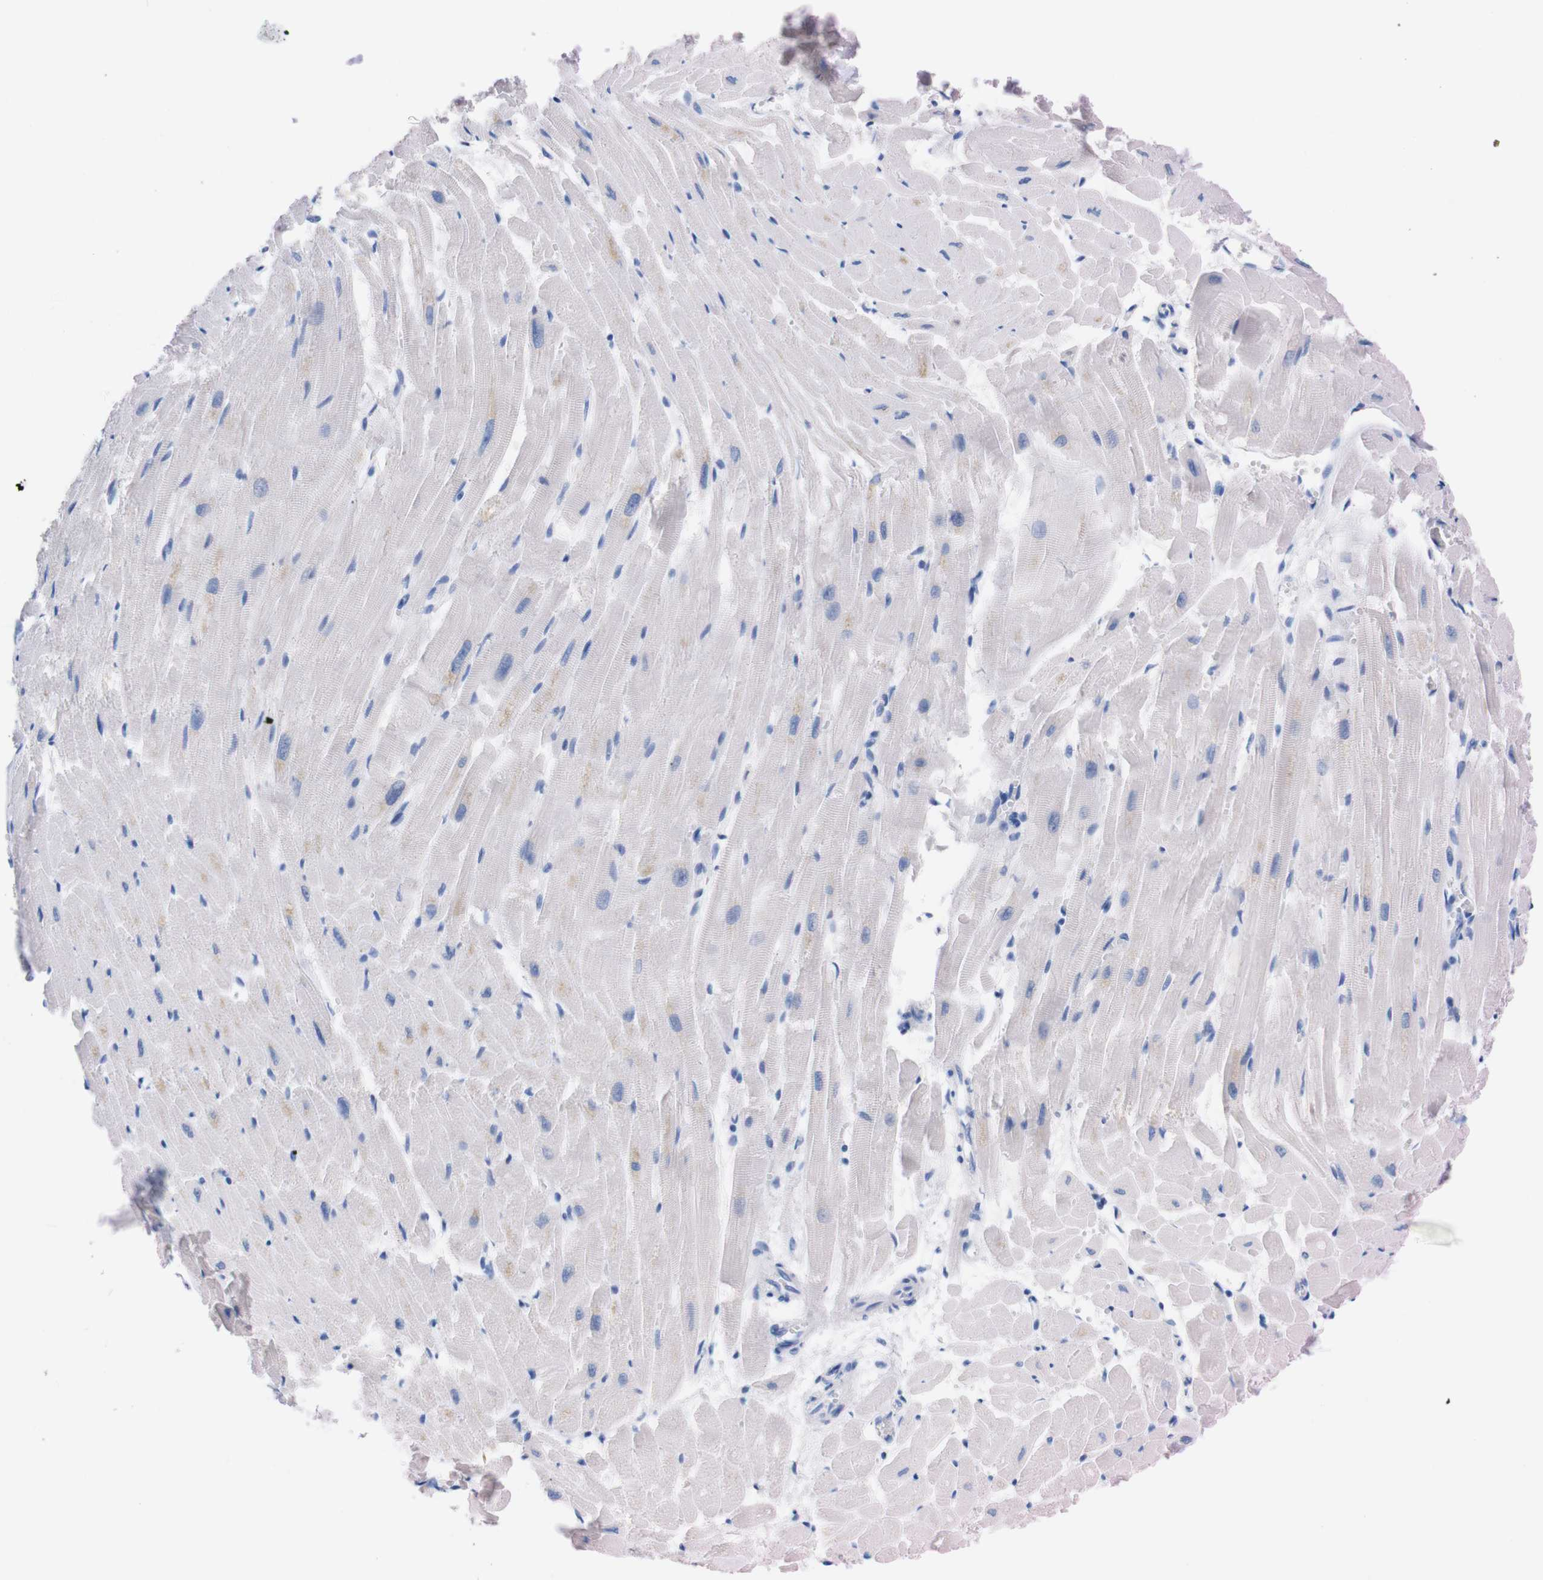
{"staining": {"intensity": "weak", "quantity": "<25%", "location": "cytoplasmic/membranous"}, "tissue": "heart muscle", "cell_type": "Cardiomyocytes", "image_type": "normal", "snomed": [{"axis": "morphology", "description": "Normal tissue, NOS"}, {"axis": "topography", "description": "Heart"}], "caption": "The immunohistochemistry histopathology image has no significant expression in cardiomyocytes of heart muscle. The staining was performed using DAB to visualize the protein expression in brown, while the nuclei were stained in blue with hematoxylin (Magnification: 20x).", "gene": "P2RY12", "patient": {"sex": "female", "age": 19}}